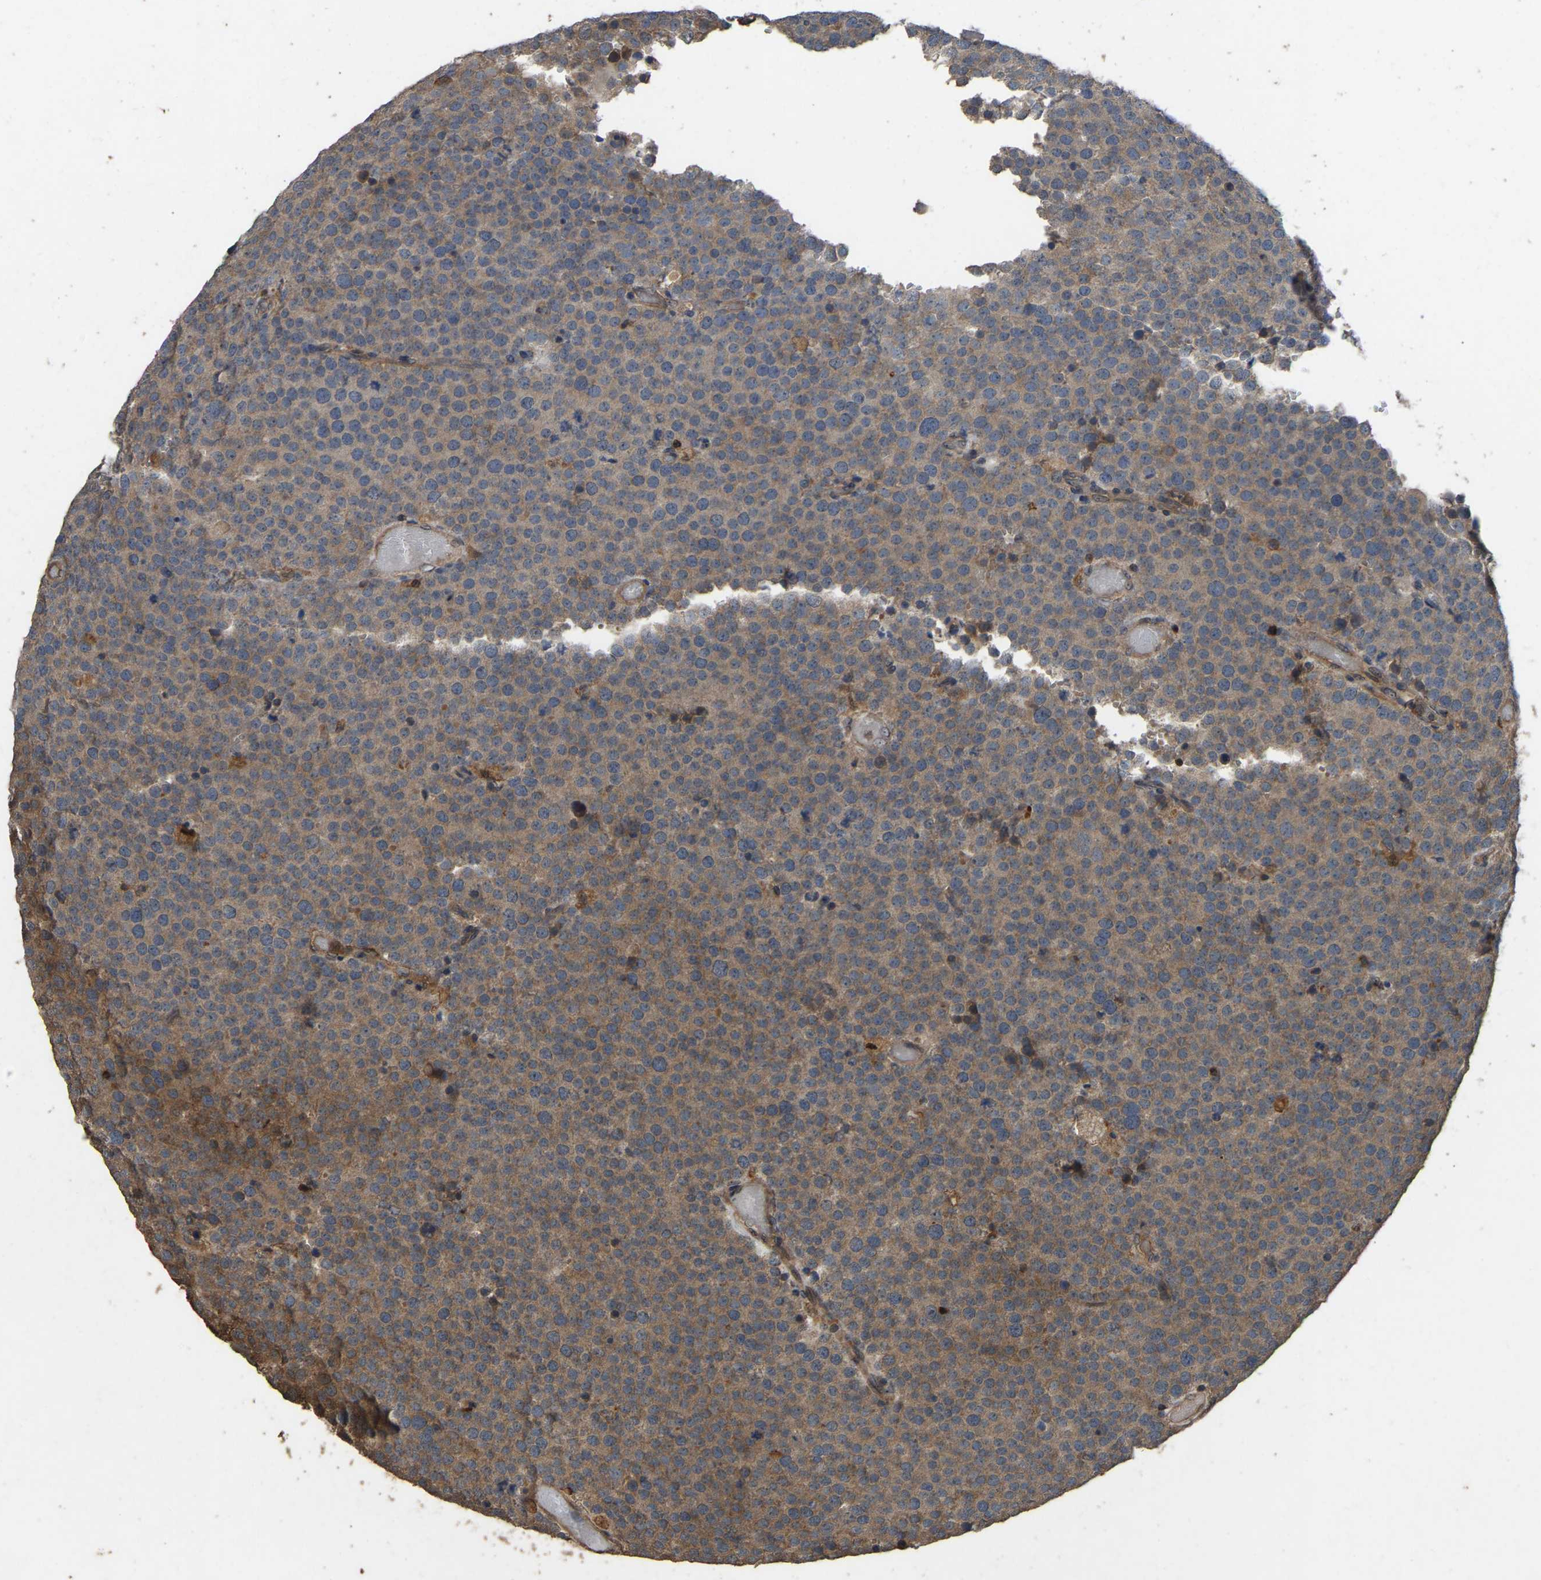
{"staining": {"intensity": "weak", "quantity": ">75%", "location": "cytoplasmic/membranous"}, "tissue": "testis cancer", "cell_type": "Tumor cells", "image_type": "cancer", "snomed": [{"axis": "morphology", "description": "Normal tissue, NOS"}, {"axis": "morphology", "description": "Seminoma, NOS"}, {"axis": "topography", "description": "Testis"}], "caption": "Immunohistochemical staining of human testis seminoma demonstrates low levels of weak cytoplasmic/membranous protein expression in about >75% of tumor cells.", "gene": "FHIT", "patient": {"sex": "male", "age": 71}}